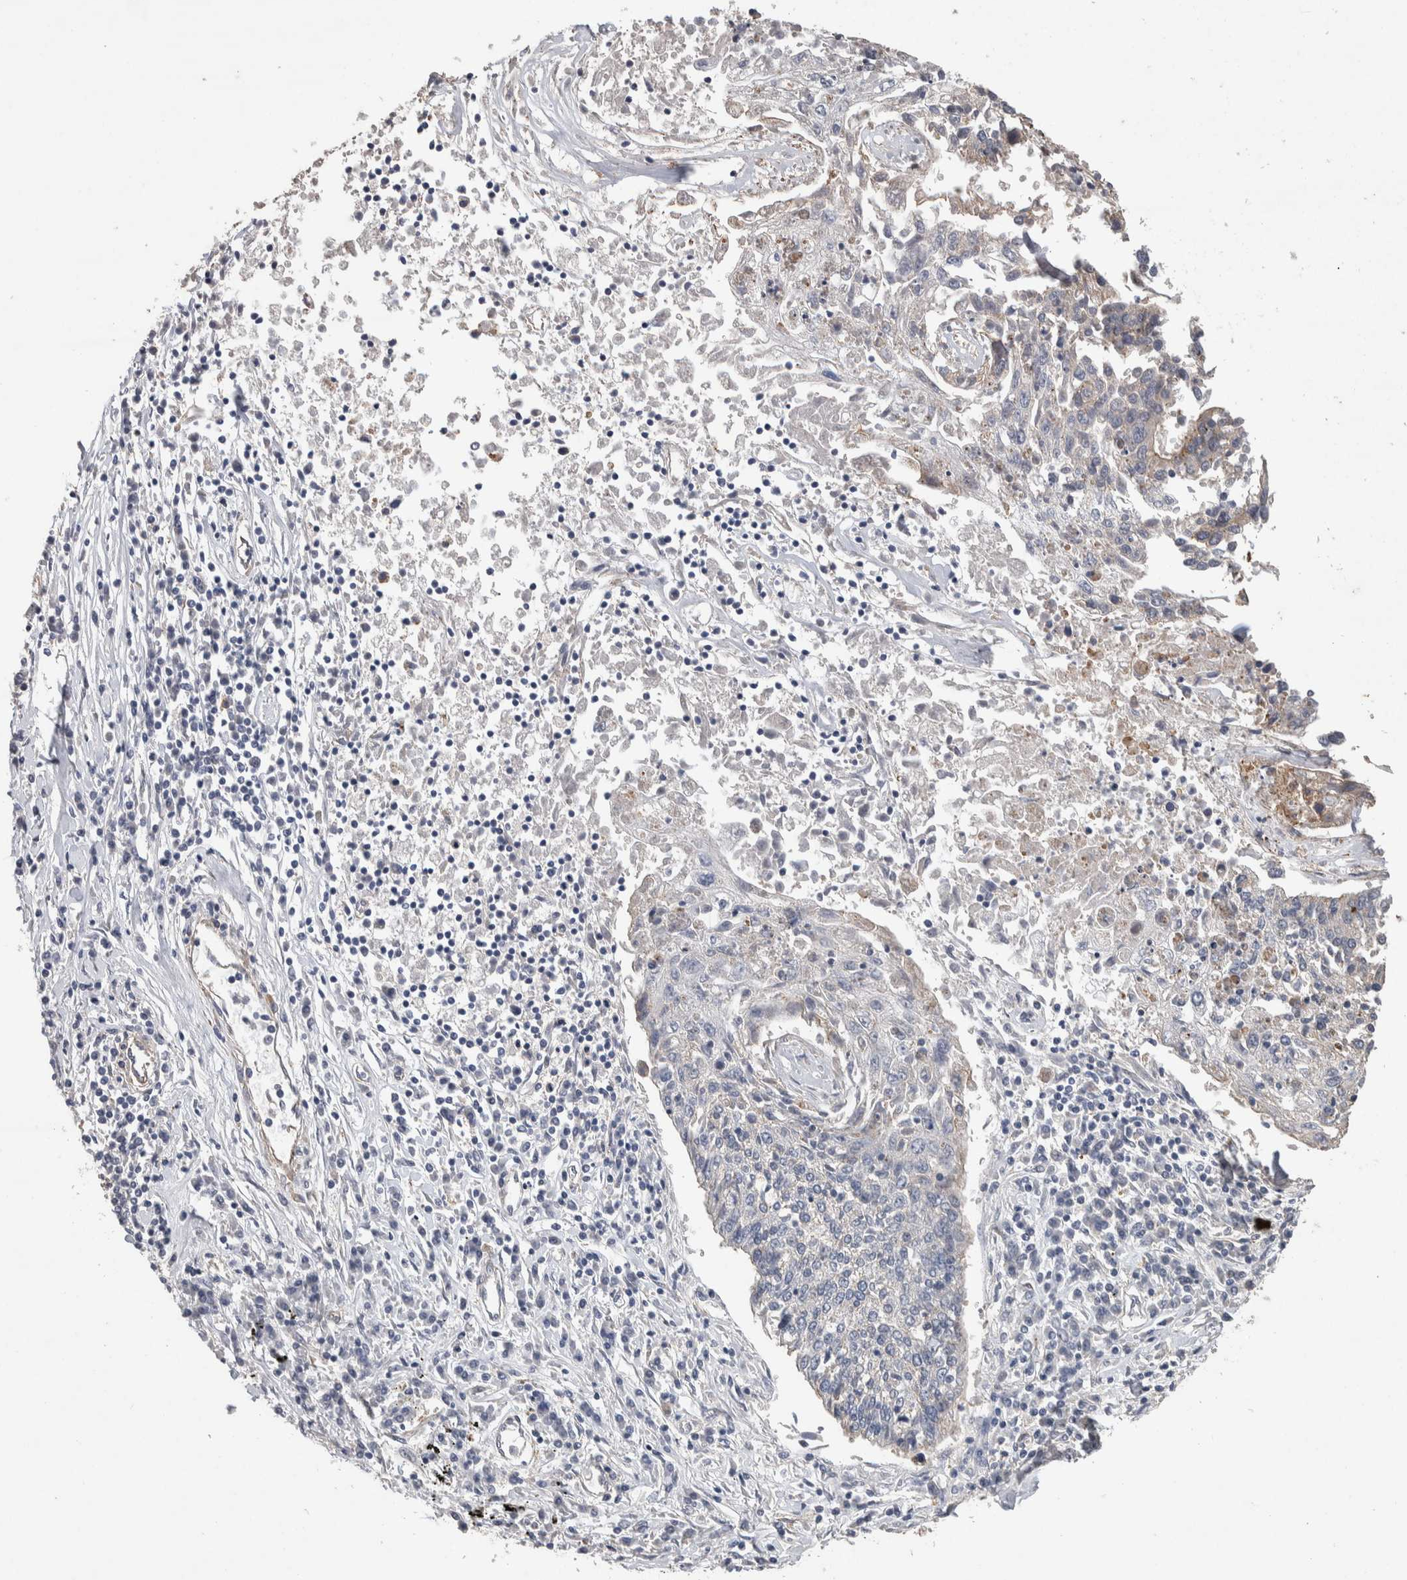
{"staining": {"intensity": "negative", "quantity": "none", "location": "none"}, "tissue": "lung cancer", "cell_type": "Tumor cells", "image_type": "cancer", "snomed": [{"axis": "morphology", "description": "Normal tissue, NOS"}, {"axis": "morphology", "description": "Squamous cell carcinoma, NOS"}, {"axis": "topography", "description": "Lymph node"}, {"axis": "topography", "description": "Cartilage tissue"}, {"axis": "topography", "description": "Bronchus"}, {"axis": "topography", "description": "Lung"}, {"axis": "topography", "description": "Peripheral nerve tissue"}], "caption": "Immunohistochemistry histopathology image of neoplastic tissue: human squamous cell carcinoma (lung) stained with DAB reveals no significant protein staining in tumor cells.", "gene": "GCNA", "patient": {"sex": "female", "age": 49}}